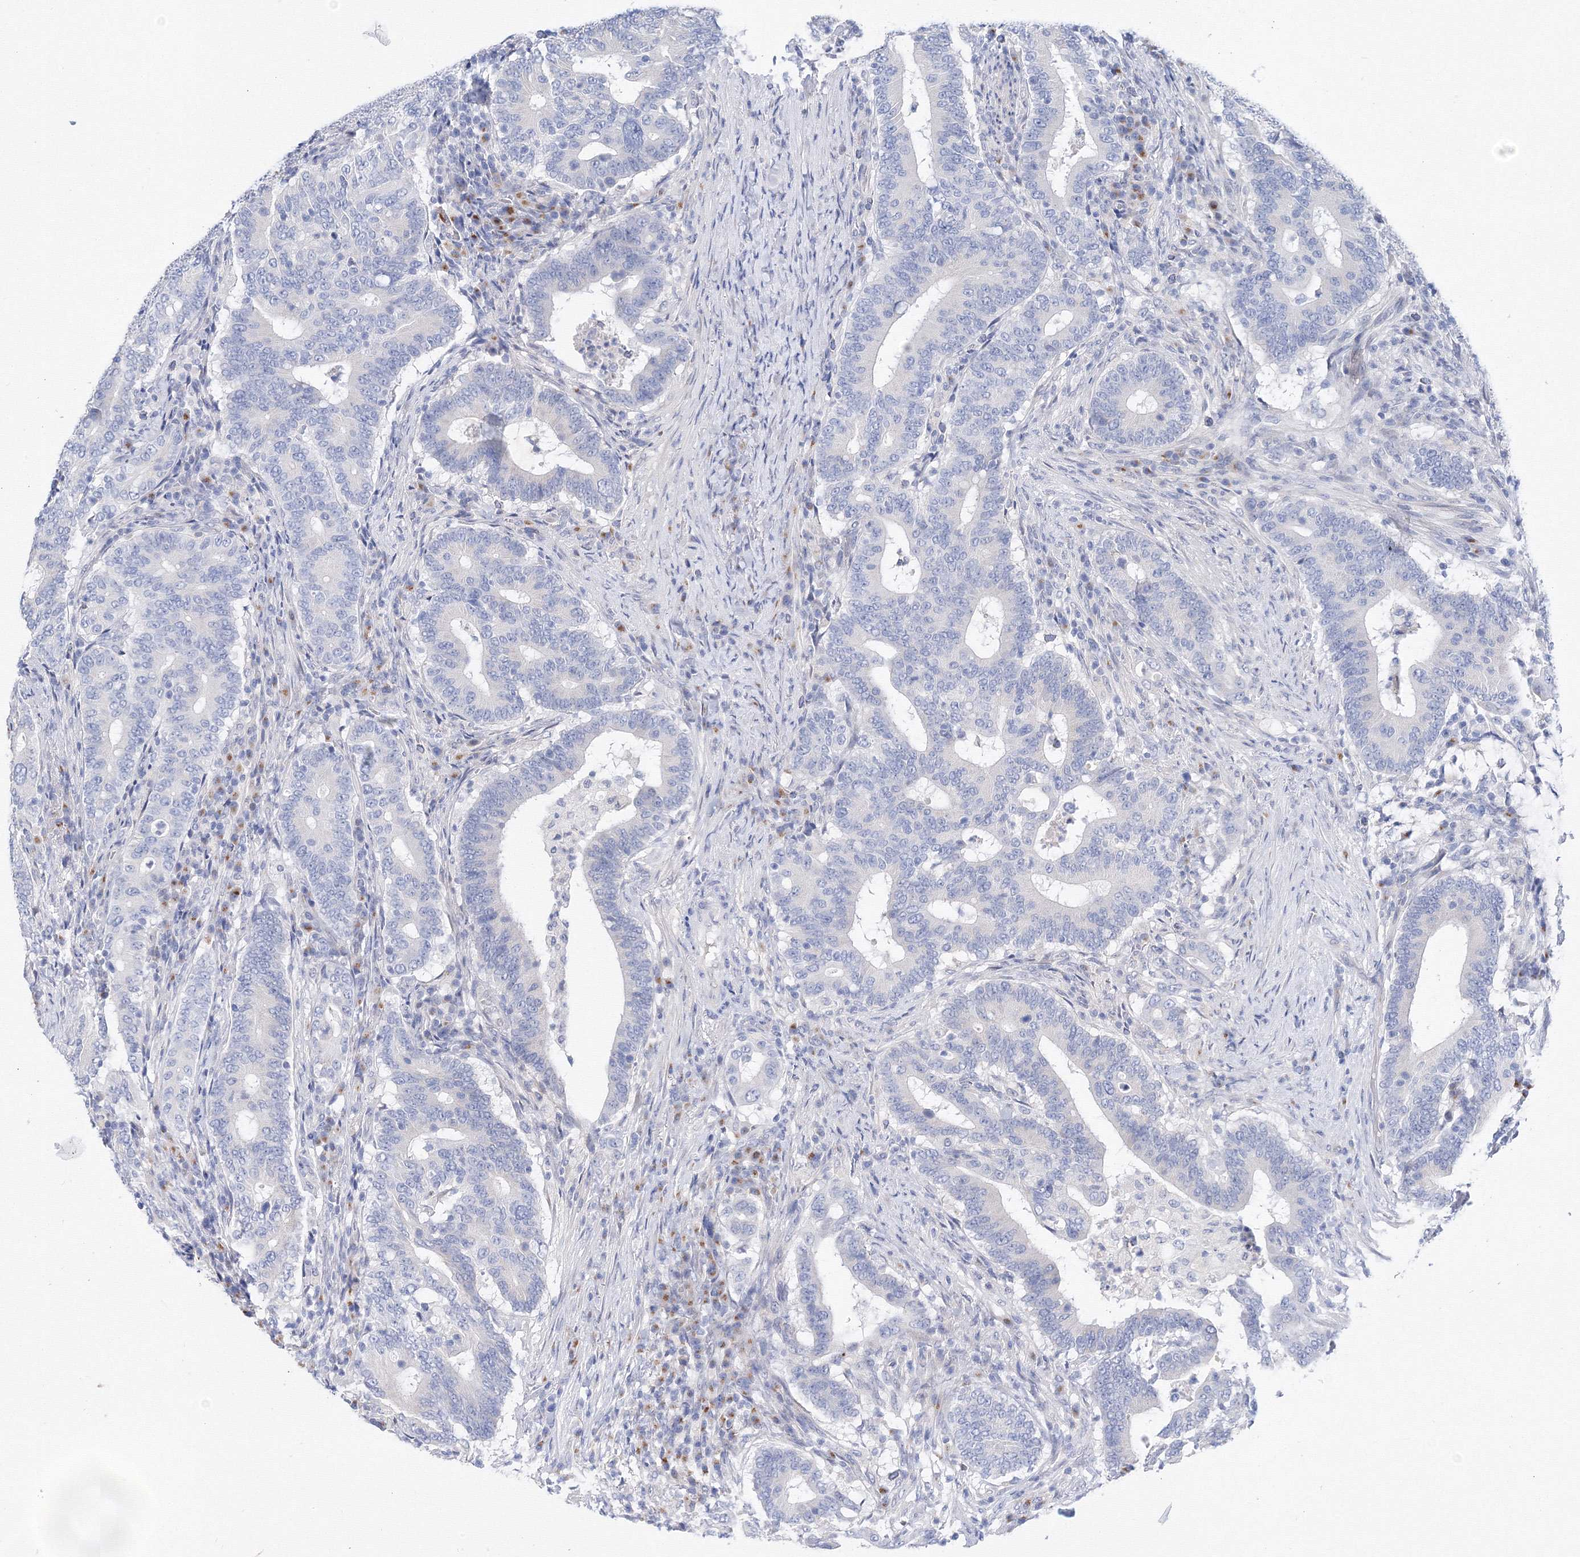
{"staining": {"intensity": "negative", "quantity": "none", "location": "none"}, "tissue": "colorectal cancer", "cell_type": "Tumor cells", "image_type": "cancer", "snomed": [{"axis": "morphology", "description": "Adenocarcinoma, NOS"}, {"axis": "topography", "description": "Colon"}], "caption": "This image is of colorectal cancer stained with IHC to label a protein in brown with the nuclei are counter-stained blue. There is no staining in tumor cells.", "gene": "TAMM41", "patient": {"sex": "female", "age": 66}}